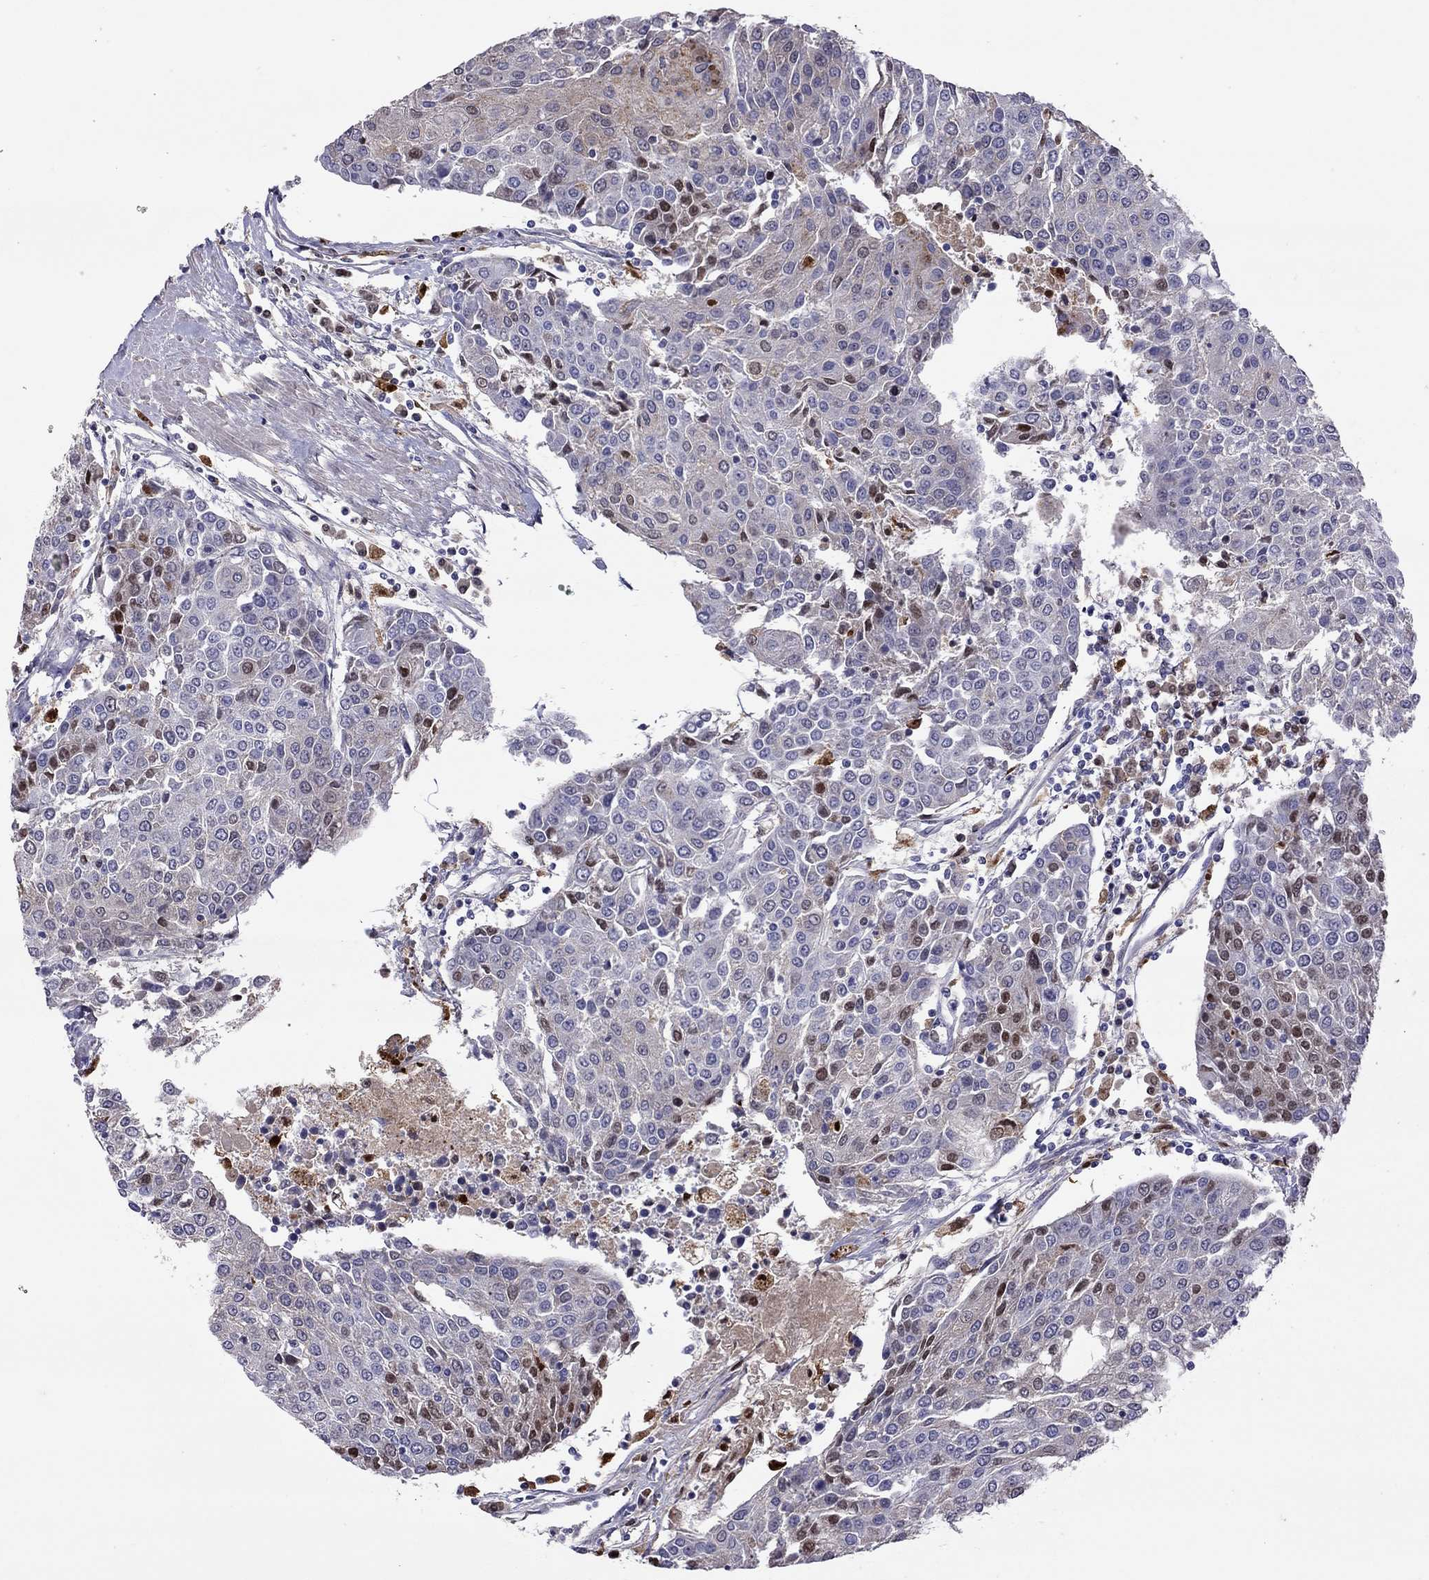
{"staining": {"intensity": "negative", "quantity": "none", "location": "none"}, "tissue": "urothelial cancer", "cell_type": "Tumor cells", "image_type": "cancer", "snomed": [{"axis": "morphology", "description": "Urothelial carcinoma, High grade"}, {"axis": "topography", "description": "Urinary bladder"}], "caption": "Immunohistochemical staining of urothelial cancer demonstrates no significant staining in tumor cells.", "gene": "SERPINA3", "patient": {"sex": "female", "age": 85}}